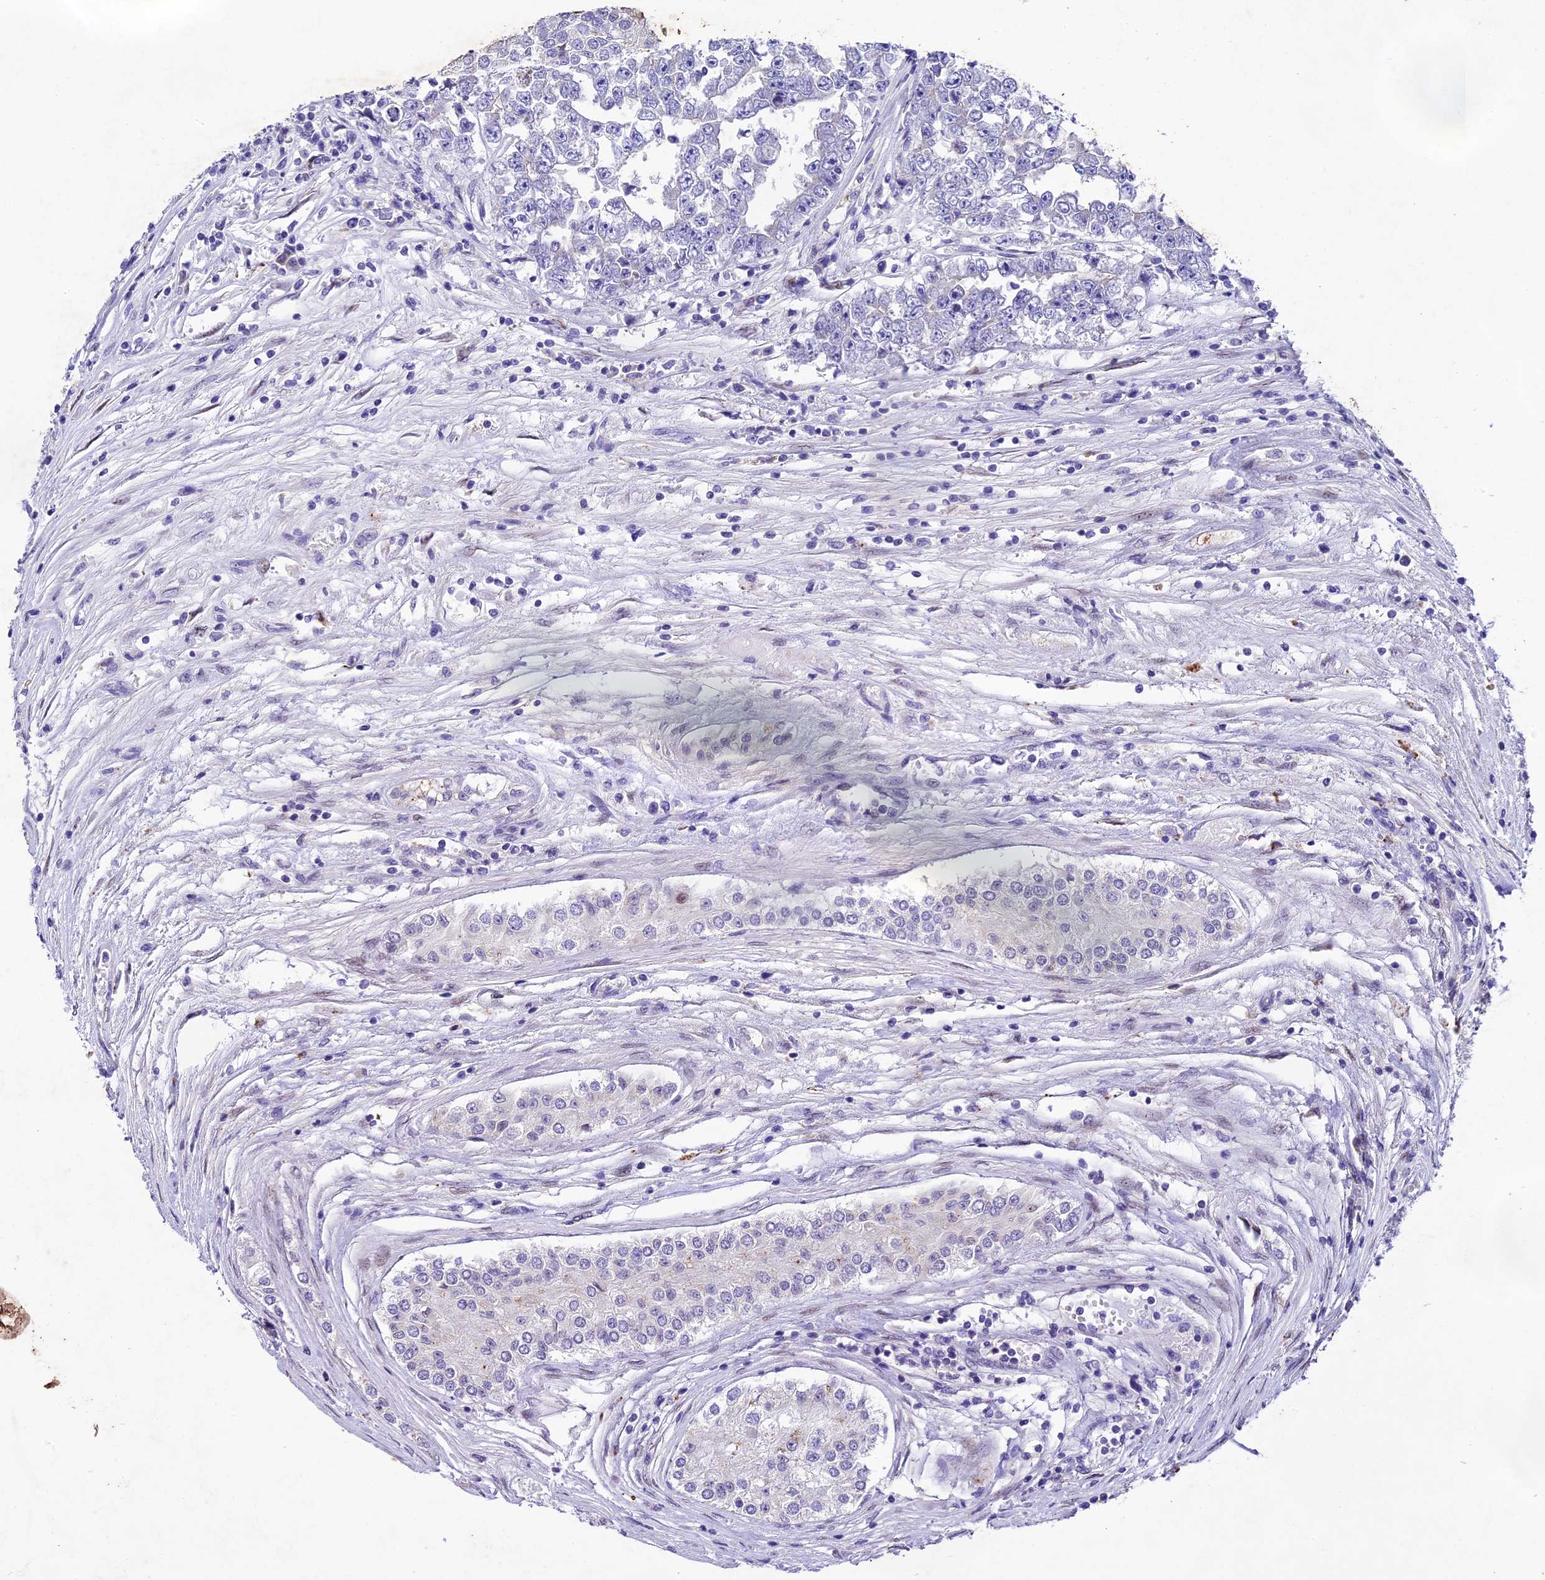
{"staining": {"intensity": "negative", "quantity": "none", "location": "none"}, "tissue": "testis cancer", "cell_type": "Tumor cells", "image_type": "cancer", "snomed": [{"axis": "morphology", "description": "Carcinoma, Embryonal, NOS"}, {"axis": "topography", "description": "Testis"}], "caption": "IHC photomicrograph of neoplastic tissue: embryonal carcinoma (testis) stained with DAB (3,3'-diaminobenzidine) displays no significant protein expression in tumor cells. Nuclei are stained in blue.", "gene": "IFT140", "patient": {"sex": "male", "age": 25}}